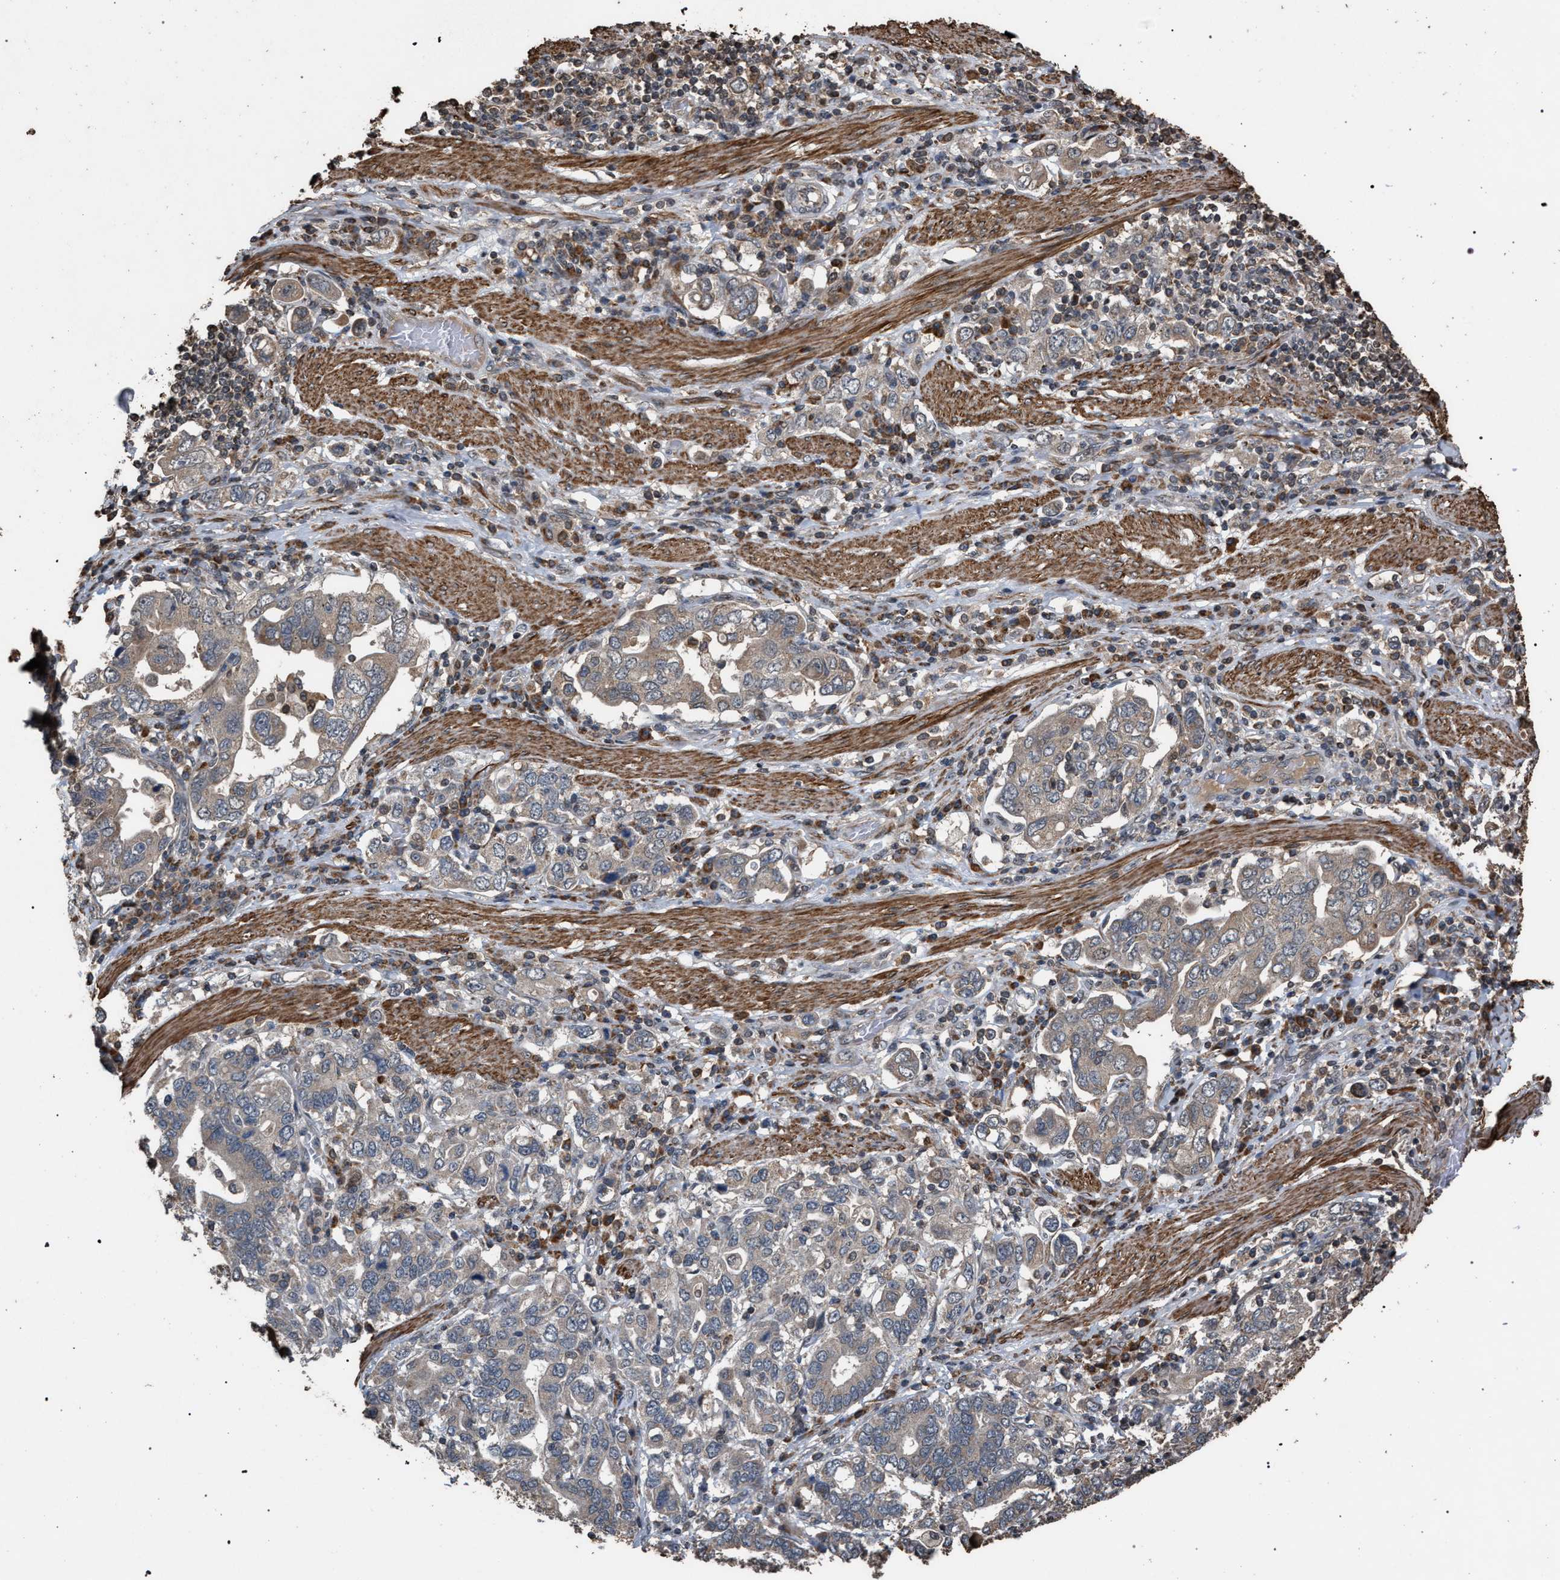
{"staining": {"intensity": "negative", "quantity": "none", "location": "none"}, "tissue": "stomach cancer", "cell_type": "Tumor cells", "image_type": "cancer", "snomed": [{"axis": "morphology", "description": "Adenocarcinoma, NOS"}, {"axis": "topography", "description": "Stomach, upper"}], "caption": "This is a histopathology image of immunohistochemistry (IHC) staining of stomach cancer (adenocarcinoma), which shows no positivity in tumor cells.", "gene": "NAA35", "patient": {"sex": "male", "age": 62}}